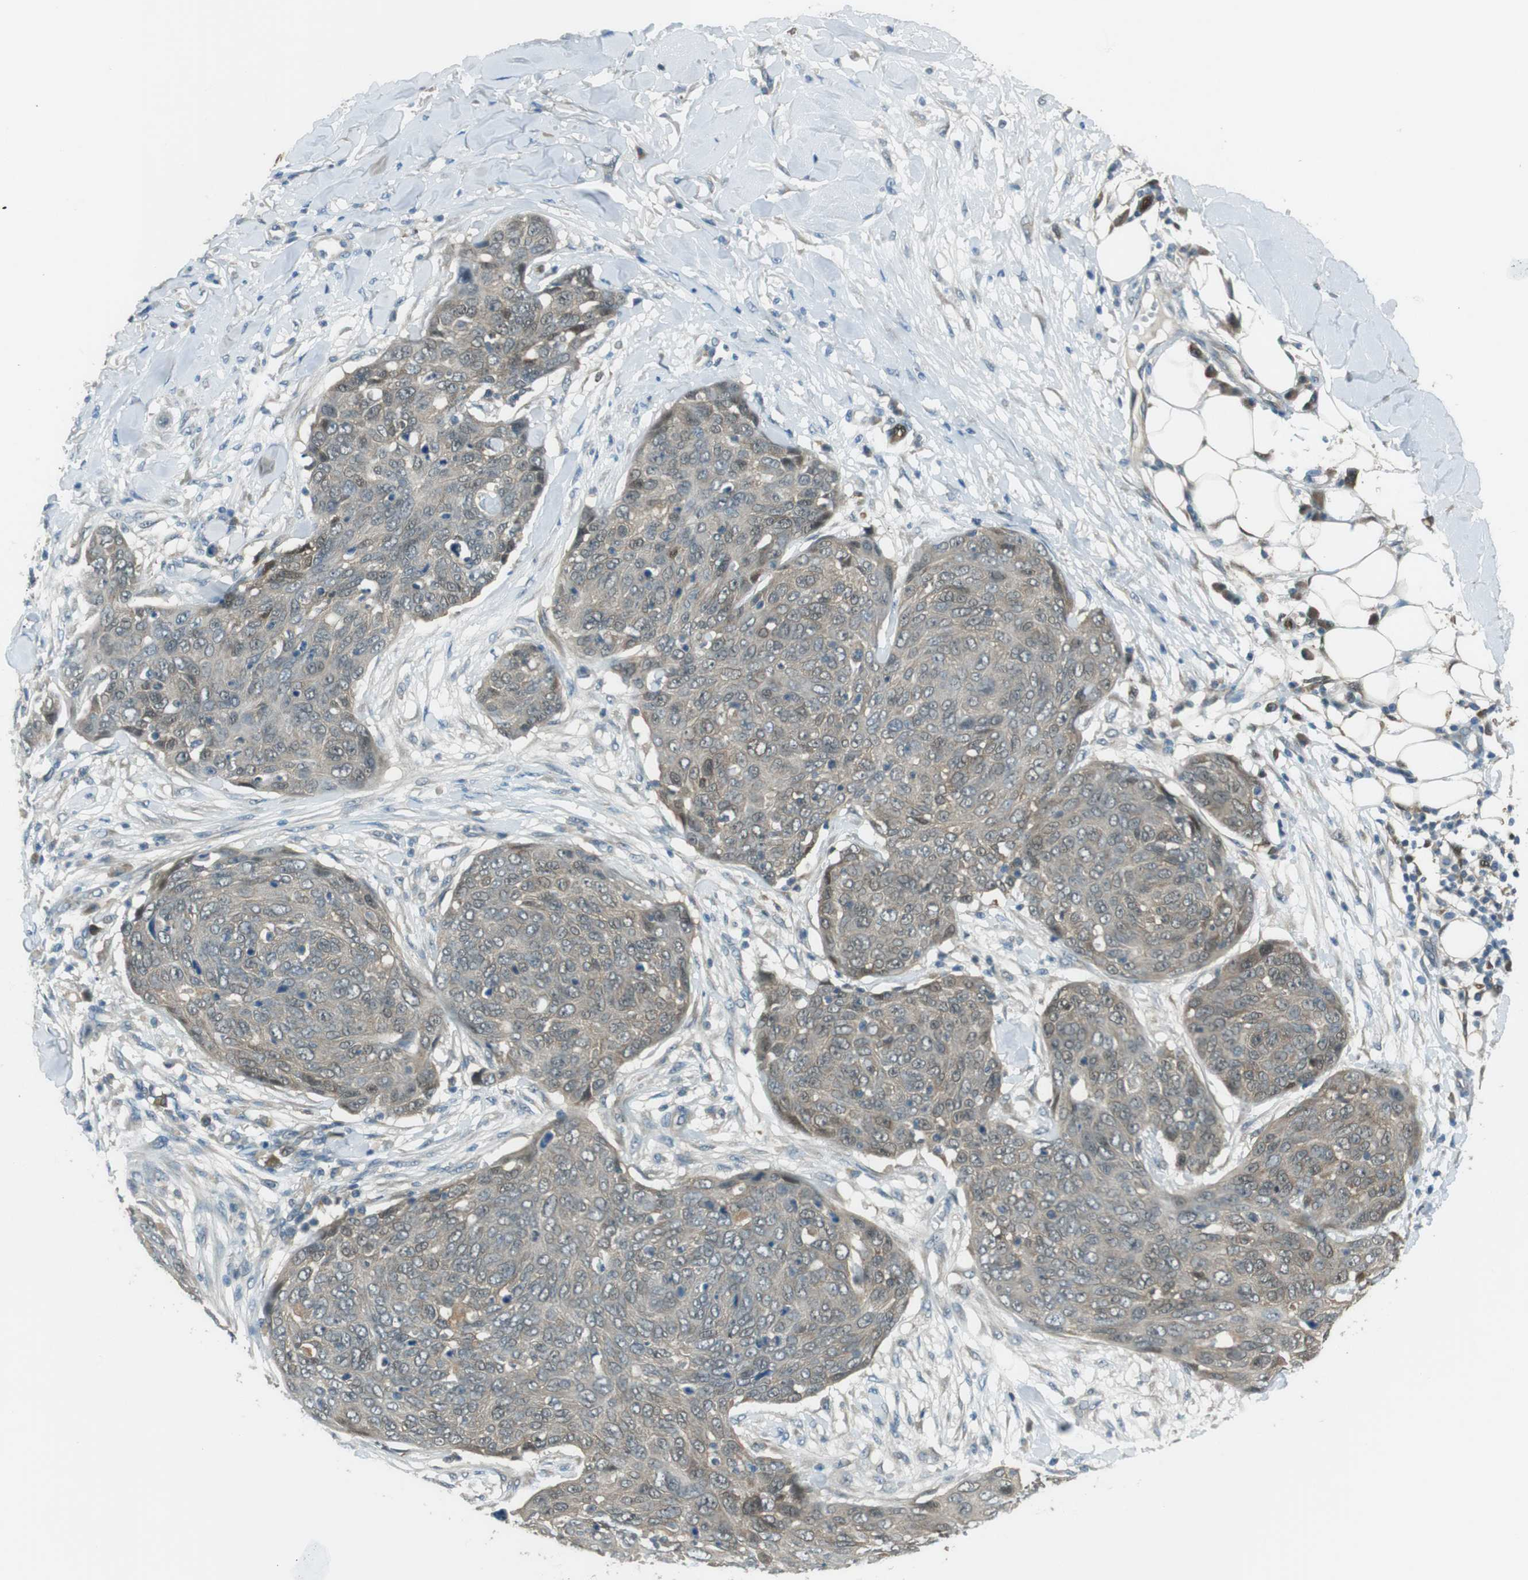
{"staining": {"intensity": "weak", "quantity": "25%-75%", "location": "cytoplasmic/membranous,nuclear"}, "tissue": "skin cancer", "cell_type": "Tumor cells", "image_type": "cancer", "snomed": [{"axis": "morphology", "description": "Squamous cell carcinoma in situ, NOS"}, {"axis": "morphology", "description": "Squamous cell carcinoma, NOS"}, {"axis": "topography", "description": "Skin"}], "caption": "IHC micrograph of human squamous cell carcinoma in situ (skin) stained for a protein (brown), which reveals low levels of weak cytoplasmic/membranous and nuclear expression in about 25%-75% of tumor cells.", "gene": "MFAP3", "patient": {"sex": "male", "age": 93}}